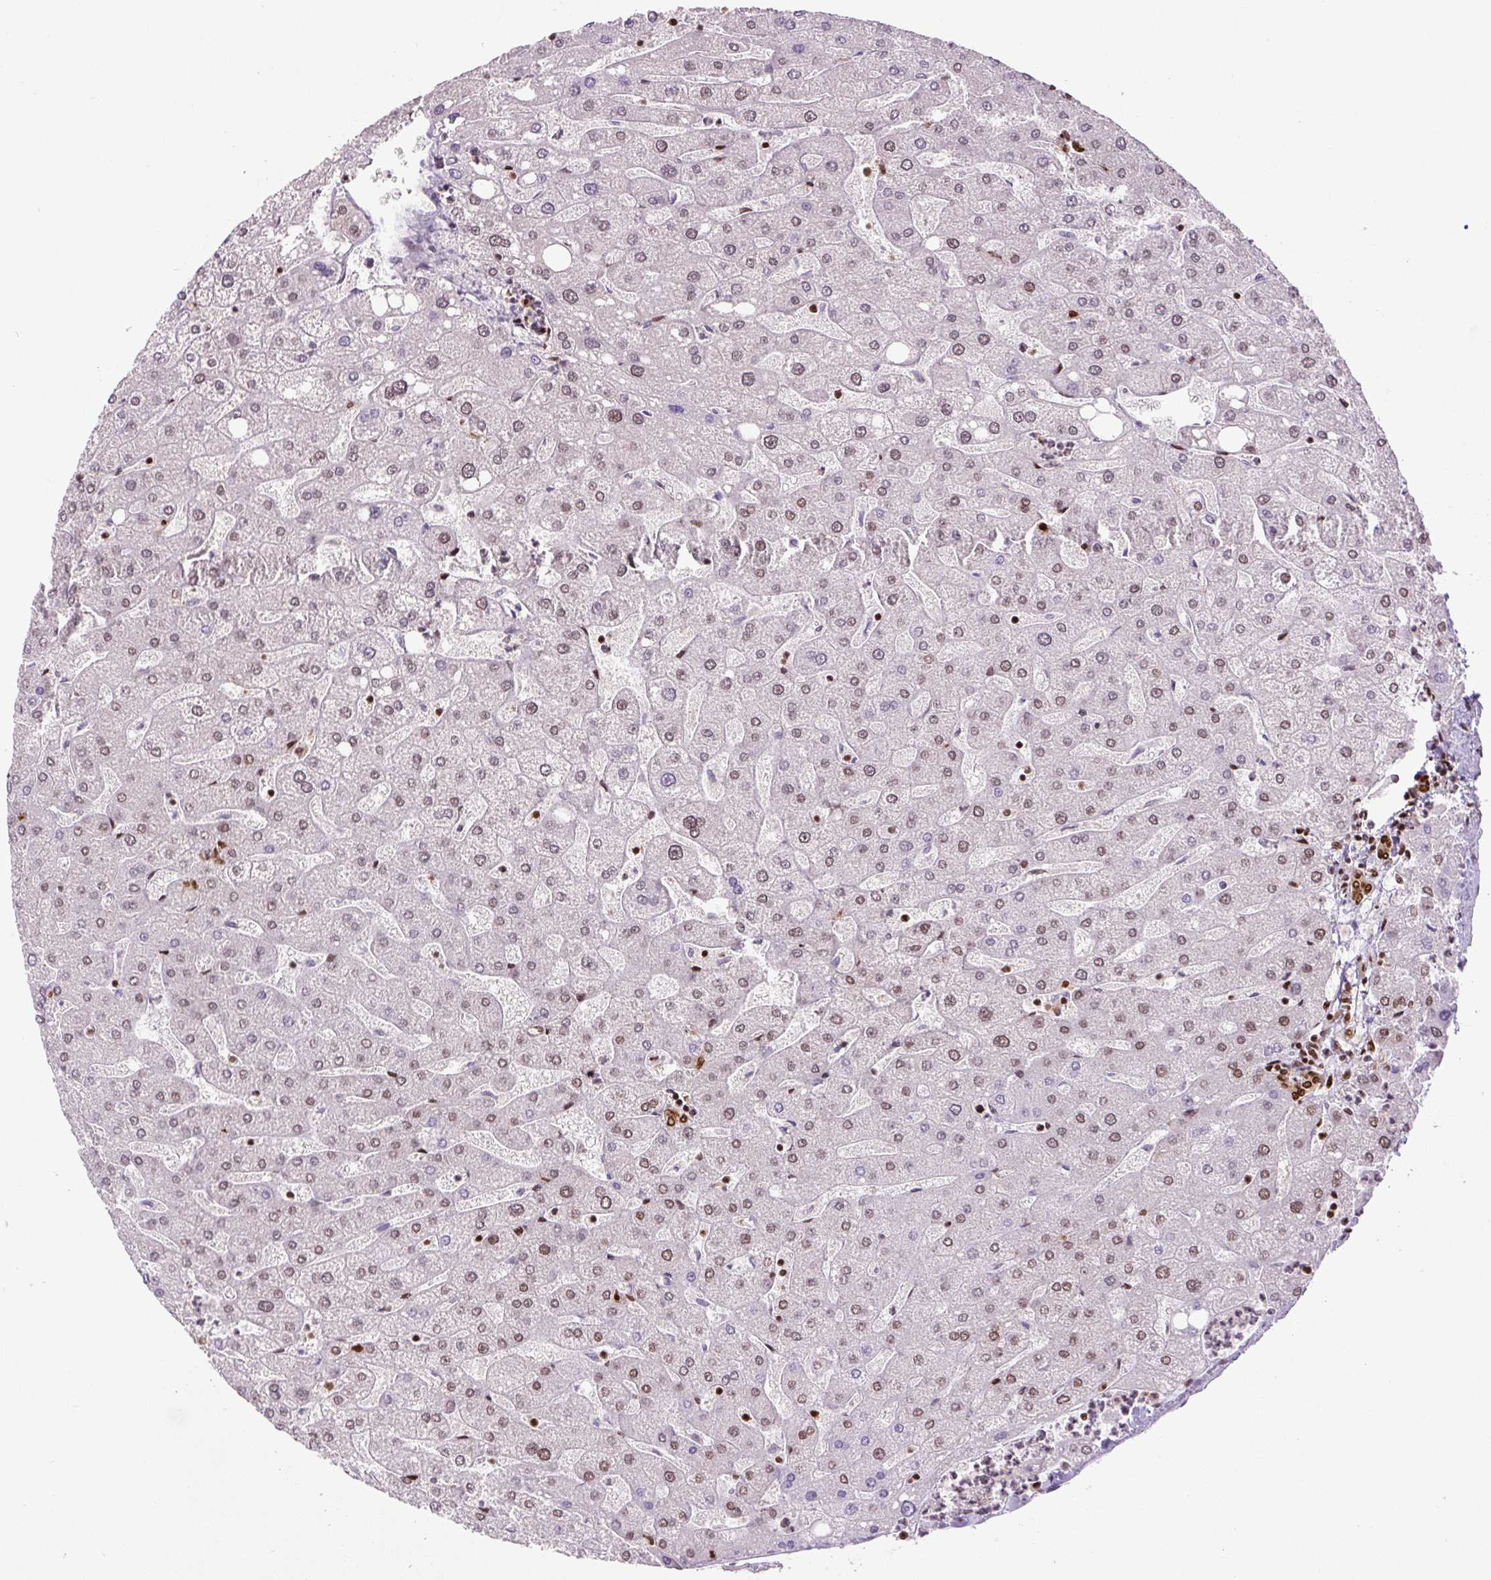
{"staining": {"intensity": "strong", "quantity": ">75%", "location": "nuclear"}, "tissue": "liver", "cell_type": "Cholangiocytes", "image_type": "normal", "snomed": [{"axis": "morphology", "description": "Normal tissue, NOS"}, {"axis": "topography", "description": "Liver"}], "caption": "Protein expression by IHC reveals strong nuclear positivity in approximately >75% of cholangiocytes in normal liver. The protein of interest is shown in brown color, while the nuclei are stained blue.", "gene": "FUS", "patient": {"sex": "male", "age": 67}}